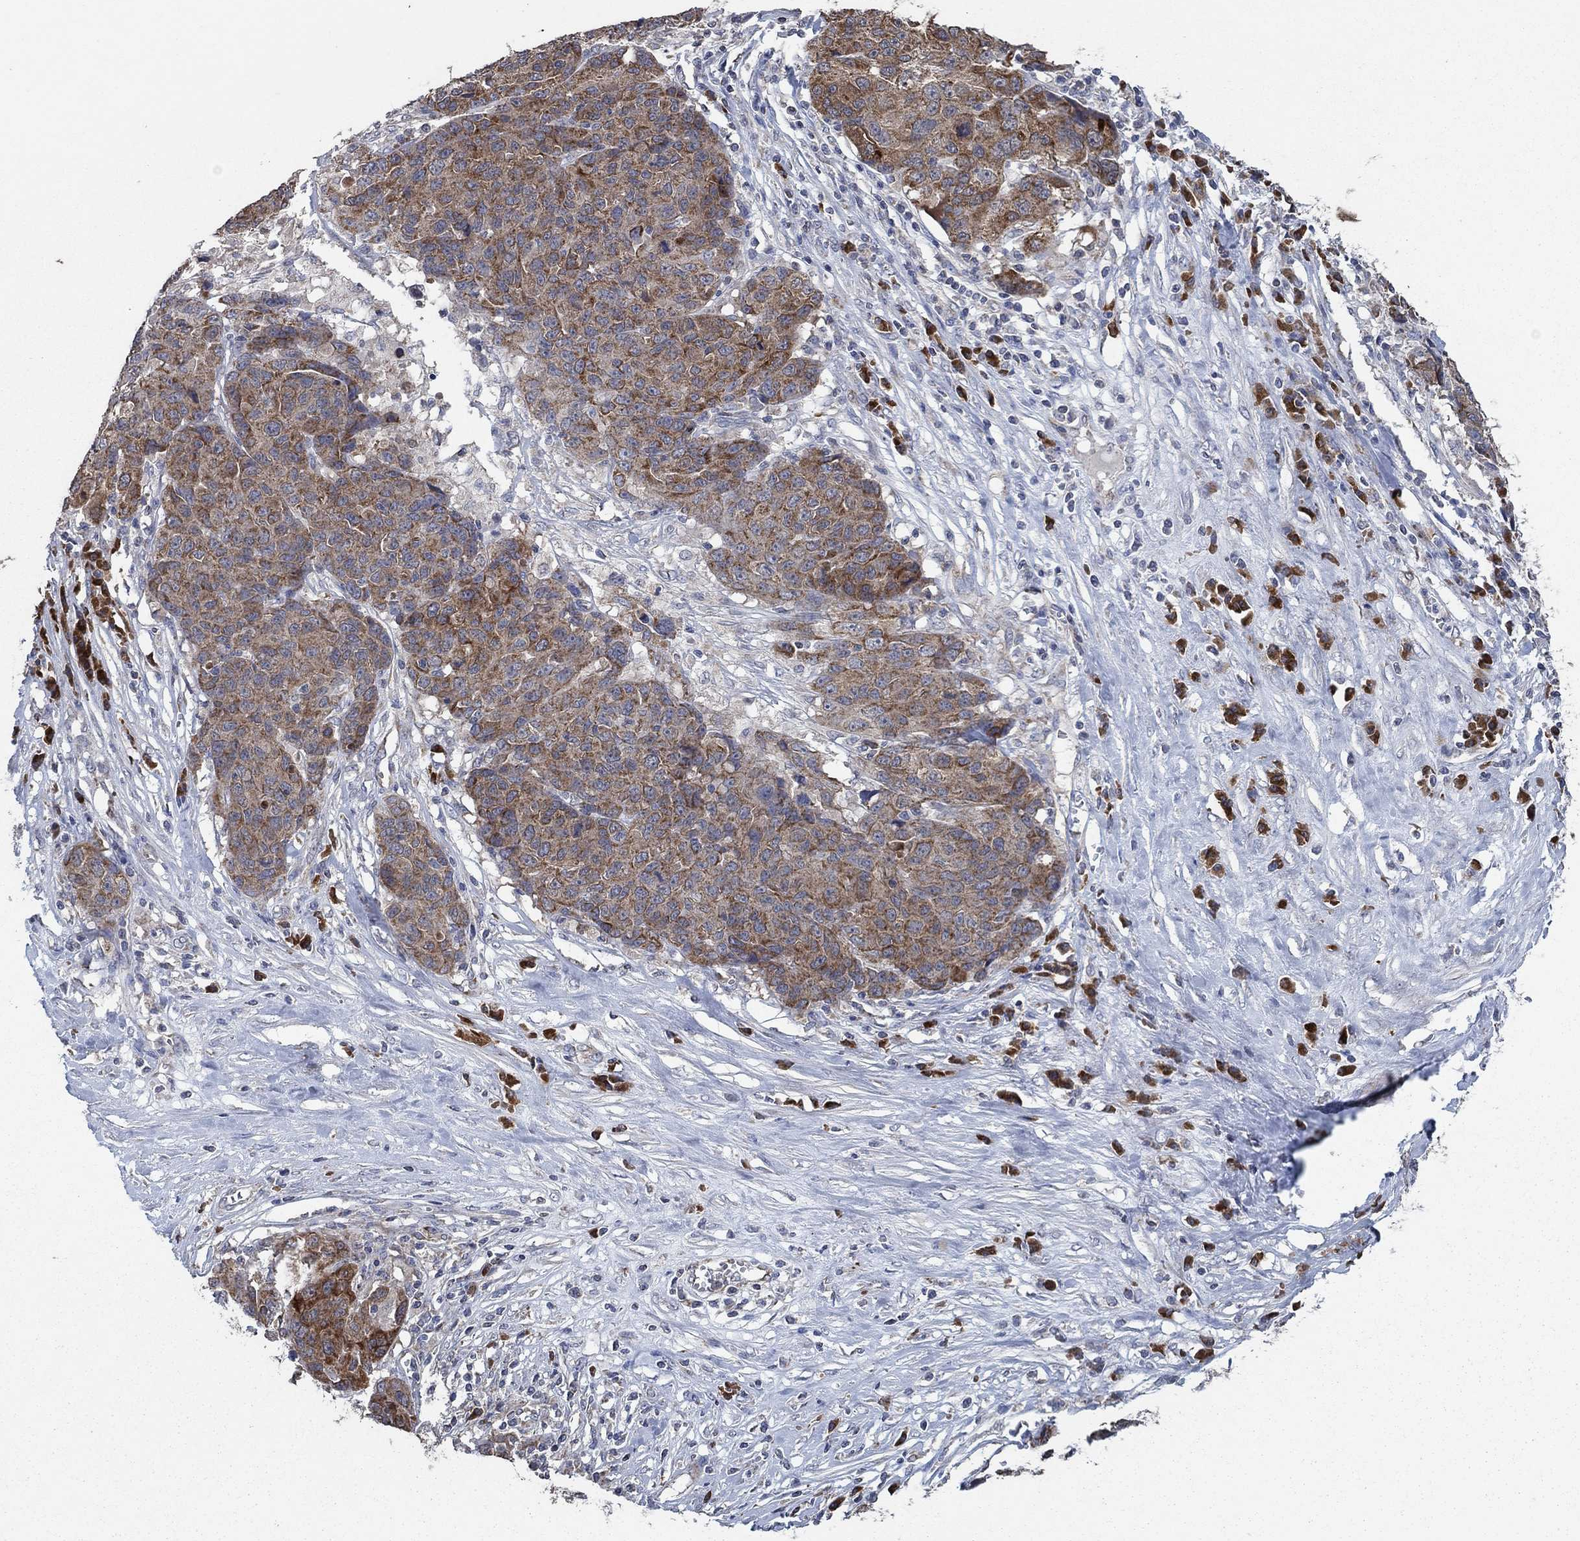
{"staining": {"intensity": "strong", "quantity": "25%-75%", "location": "cytoplasmic/membranous"}, "tissue": "ovarian cancer", "cell_type": "Tumor cells", "image_type": "cancer", "snomed": [{"axis": "morphology", "description": "Cystadenocarcinoma, serous, NOS"}, {"axis": "topography", "description": "Ovary"}], "caption": "DAB (3,3'-diaminobenzidine) immunohistochemical staining of ovarian serous cystadenocarcinoma reveals strong cytoplasmic/membranous protein expression in approximately 25%-75% of tumor cells.", "gene": "HID1", "patient": {"sex": "female", "age": 87}}